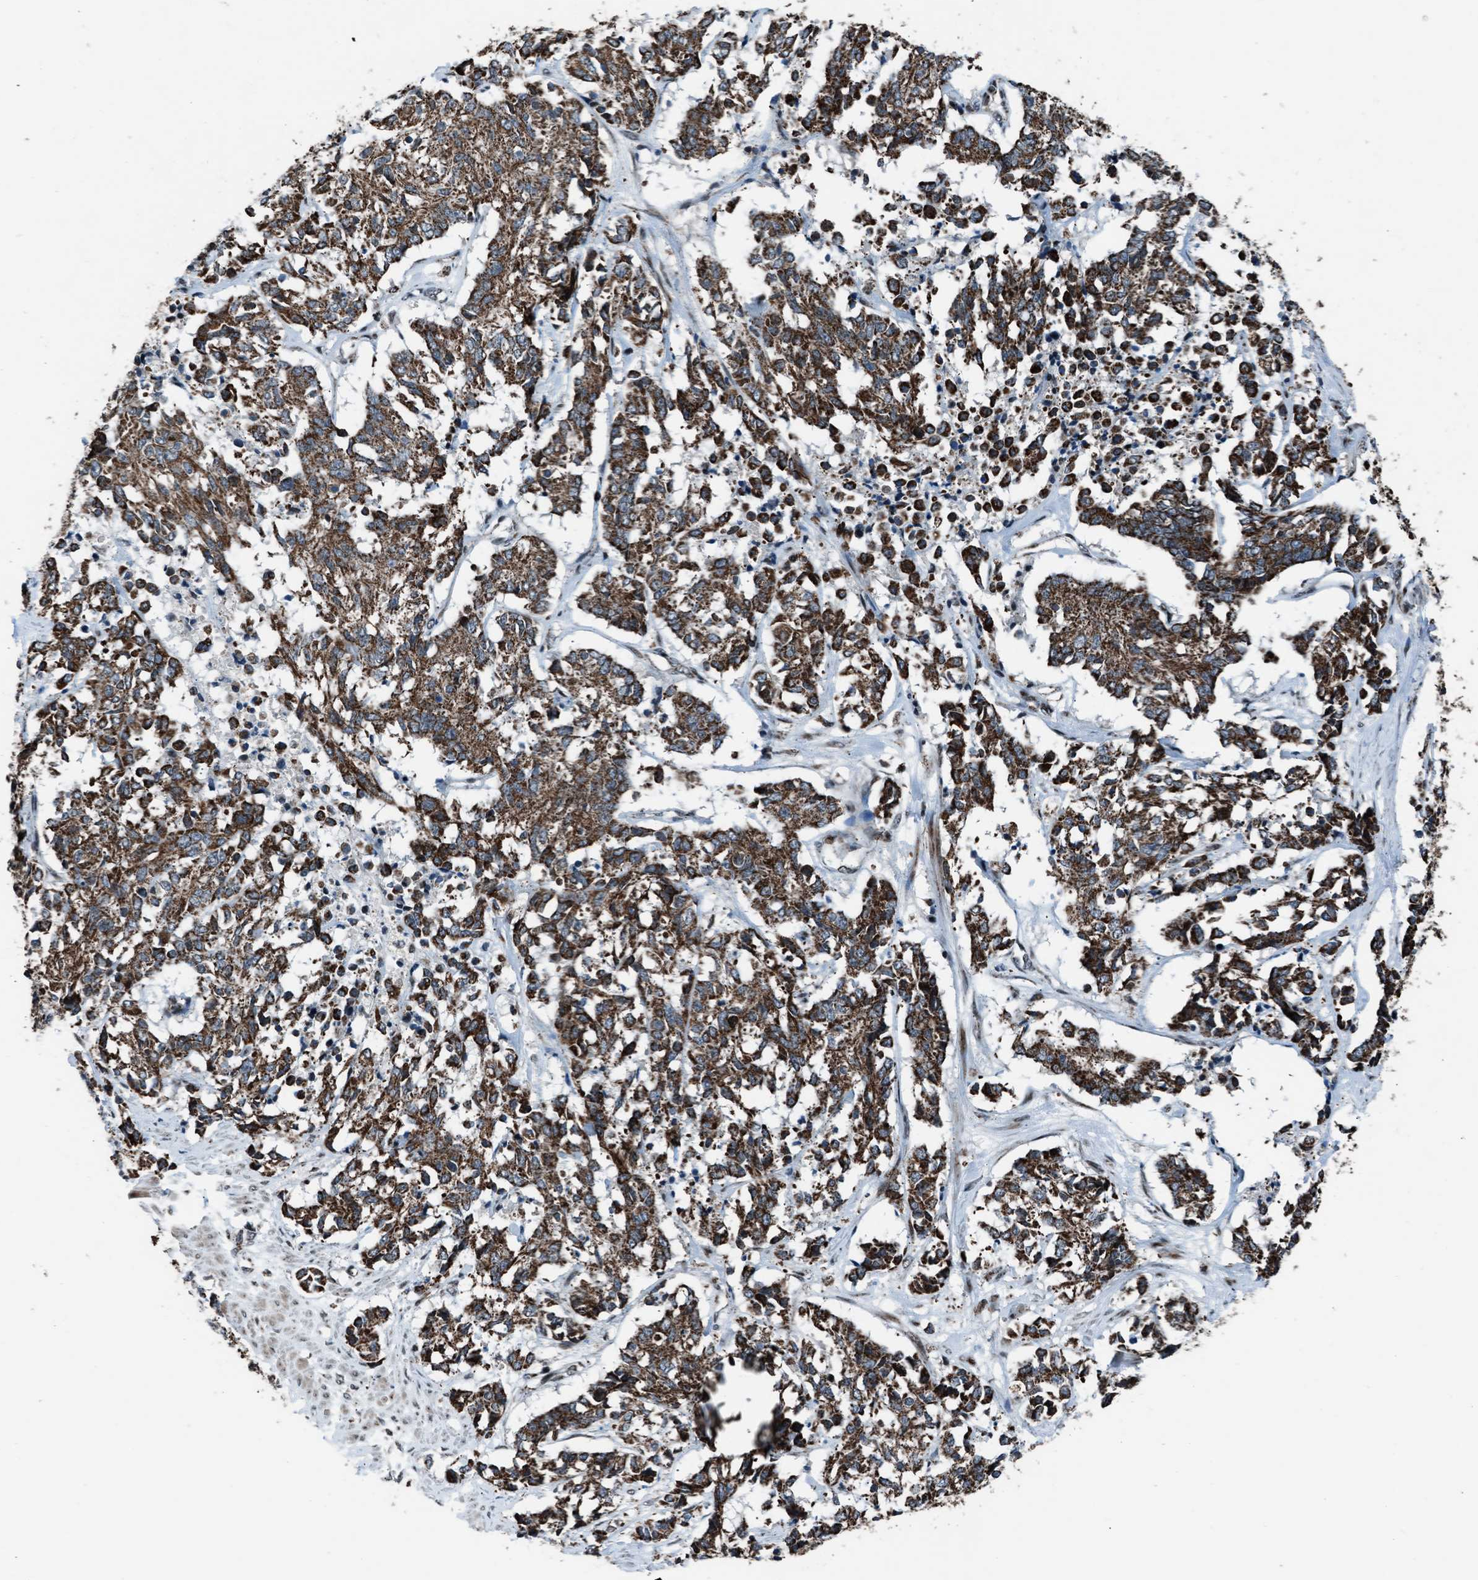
{"staining": {"intensity": "moderate", "quantity": ">75%", "location": "cytoplasmic/membranous"}, "tissue": "cervical cancer", "cell_type": "Tumor cells", "image_type": "cancer", "snomed": [{"axis": "morphology", "description": "Squamous cell carcinoma, NOS"}, {"axis": "topography", "description": "Cervix"}], "caption": "Human cervical cancer (squamous cell carcinoma) stained with a protein marker exhibits moderate staining in tumor cells.", "gene": "MORC3", "patient": {"sex": "female", "age": 35}}